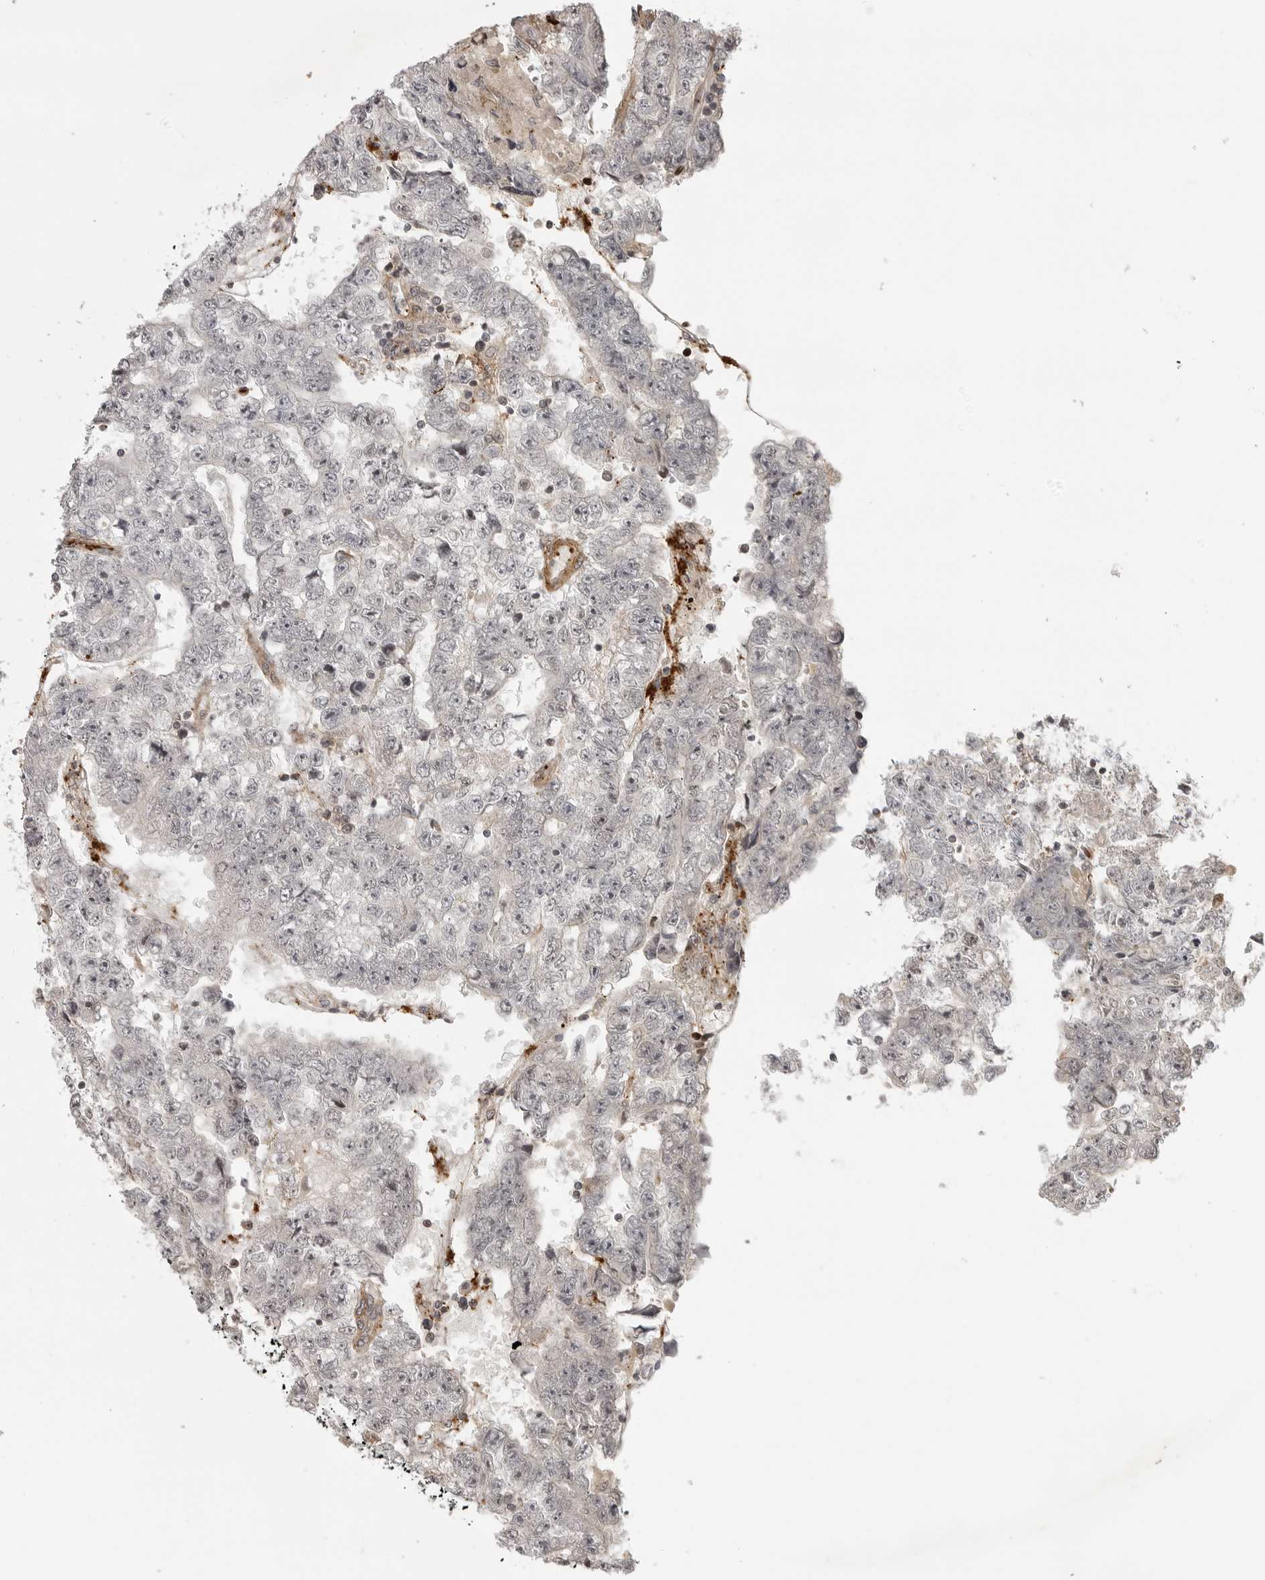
{"staining": {"intensity": "weak", "quantity": "<25%", "location": "nuclear"}, "tissue": "testis cancer", "cell_type": "Tumor cells", "image_type": "cancer", "snomed": [{"axis": "morphology", "description": "Carcinoma, Embryonal, NOS"}, {"axis": "topography", "description": "Testis"}], "caption": "IHC of testis cancer demonstrates no staining in tumor cells. Brightfield microscopy of IHC stained with DAB (brown) and hematoxylin (blue), captured at high magnification.", "gene": "TUT4", "patient": {"sex": "male", "age": 25}}